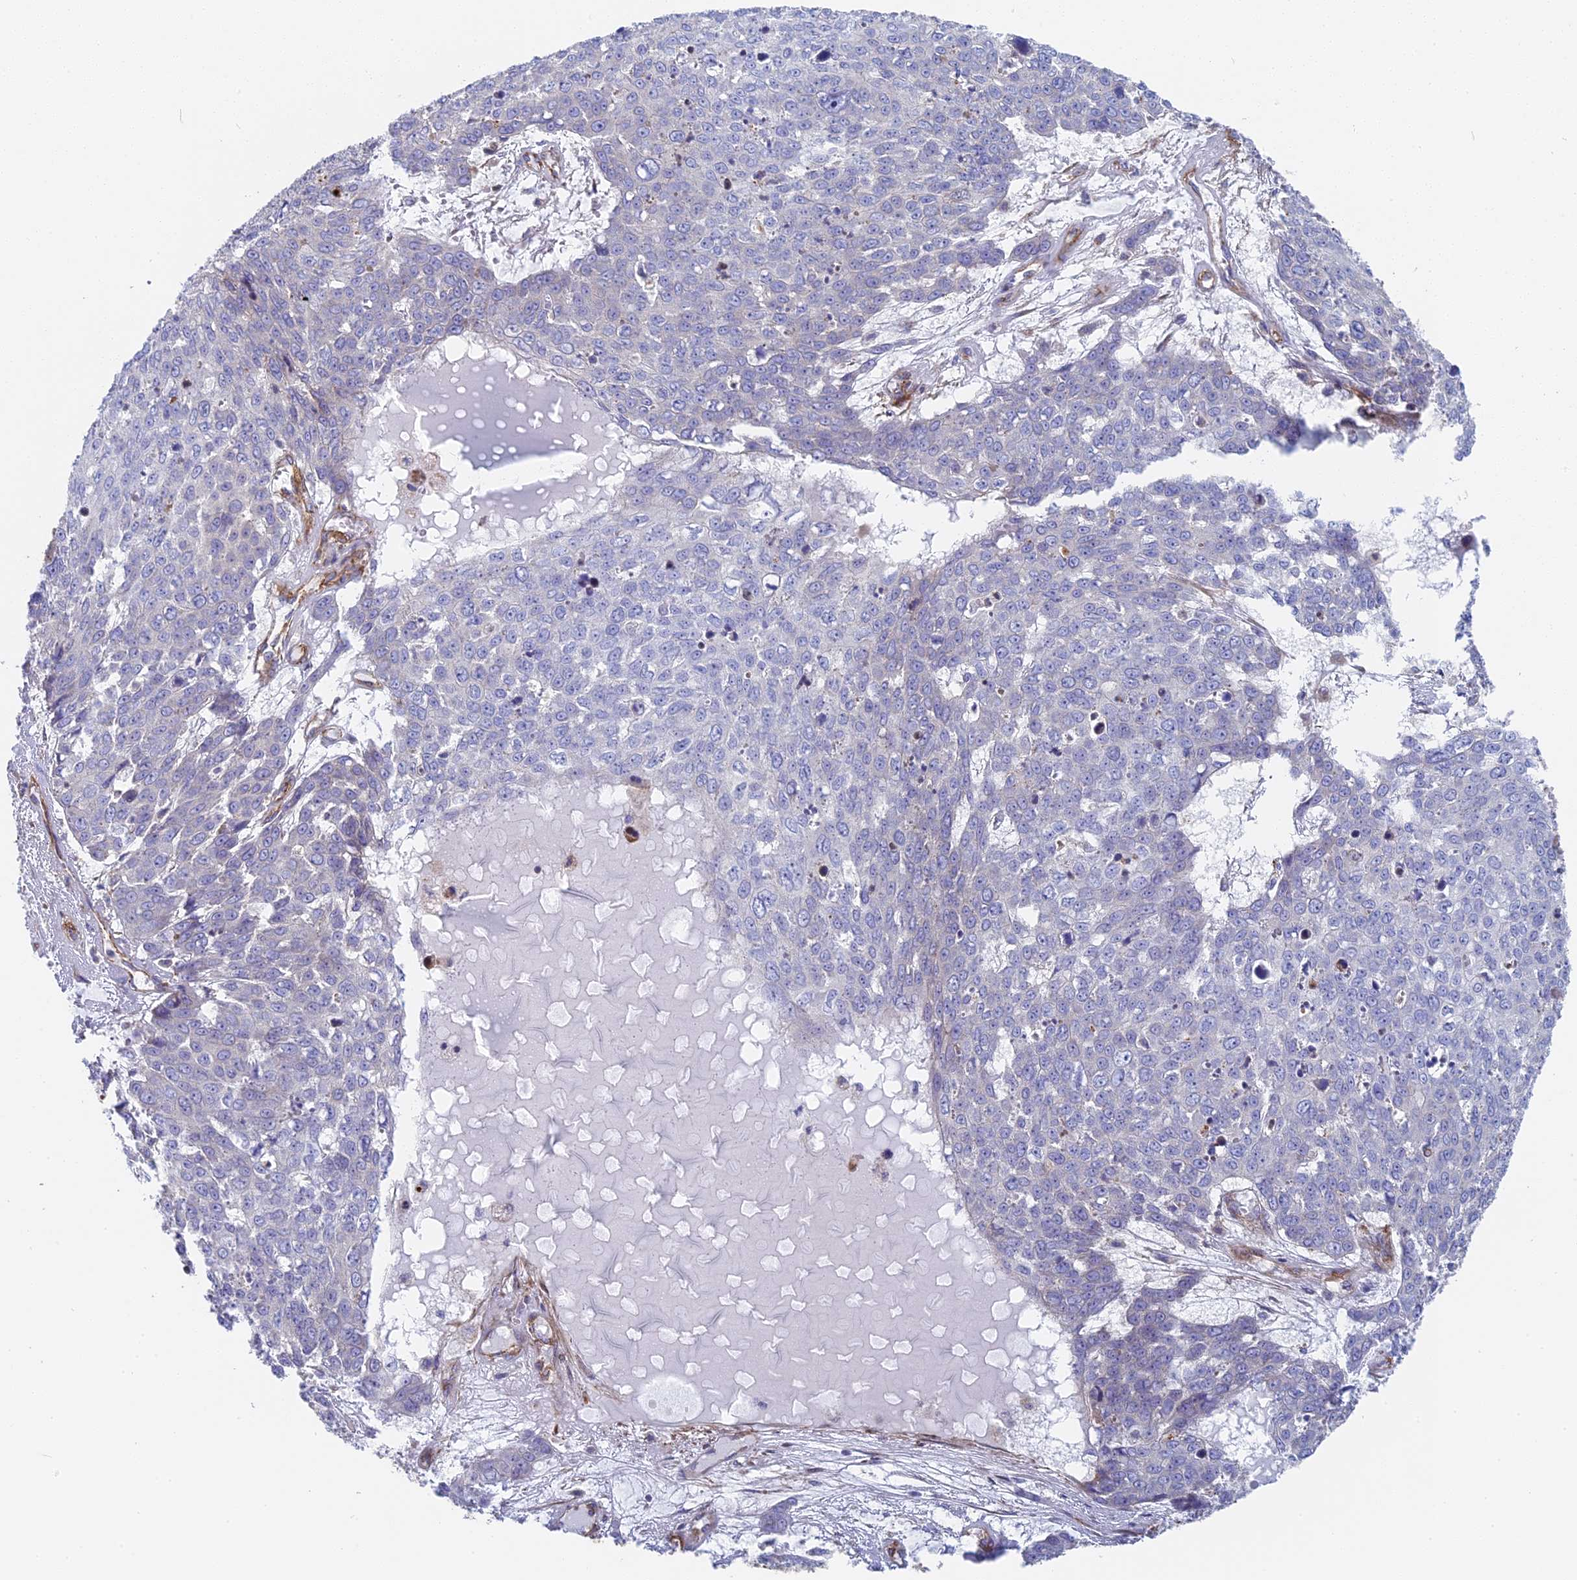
{"staining": {"intensity": "weak", "quantity": "25%-75%", "location": "cytoplasmic/membranous"}, "tissue": "skin cancer", "cell_type": "Tumor cells", "image_type": "cancer", "snomed": [{"axis": "morphology", "description": "Normal tissue, NOS"}, {"axis": "morphology", "description": "Squamous cell carcinoma, NOS"}, {"axis": "topography", "description": "Skin"}], "caption": "Protein analysis of skin cancer tissue shows weak cytoplasmic/membranous staining in about 25%-75% of tumor cells.", "gene": "DDA1", "patient": {"sex": "male", "age": 72}}